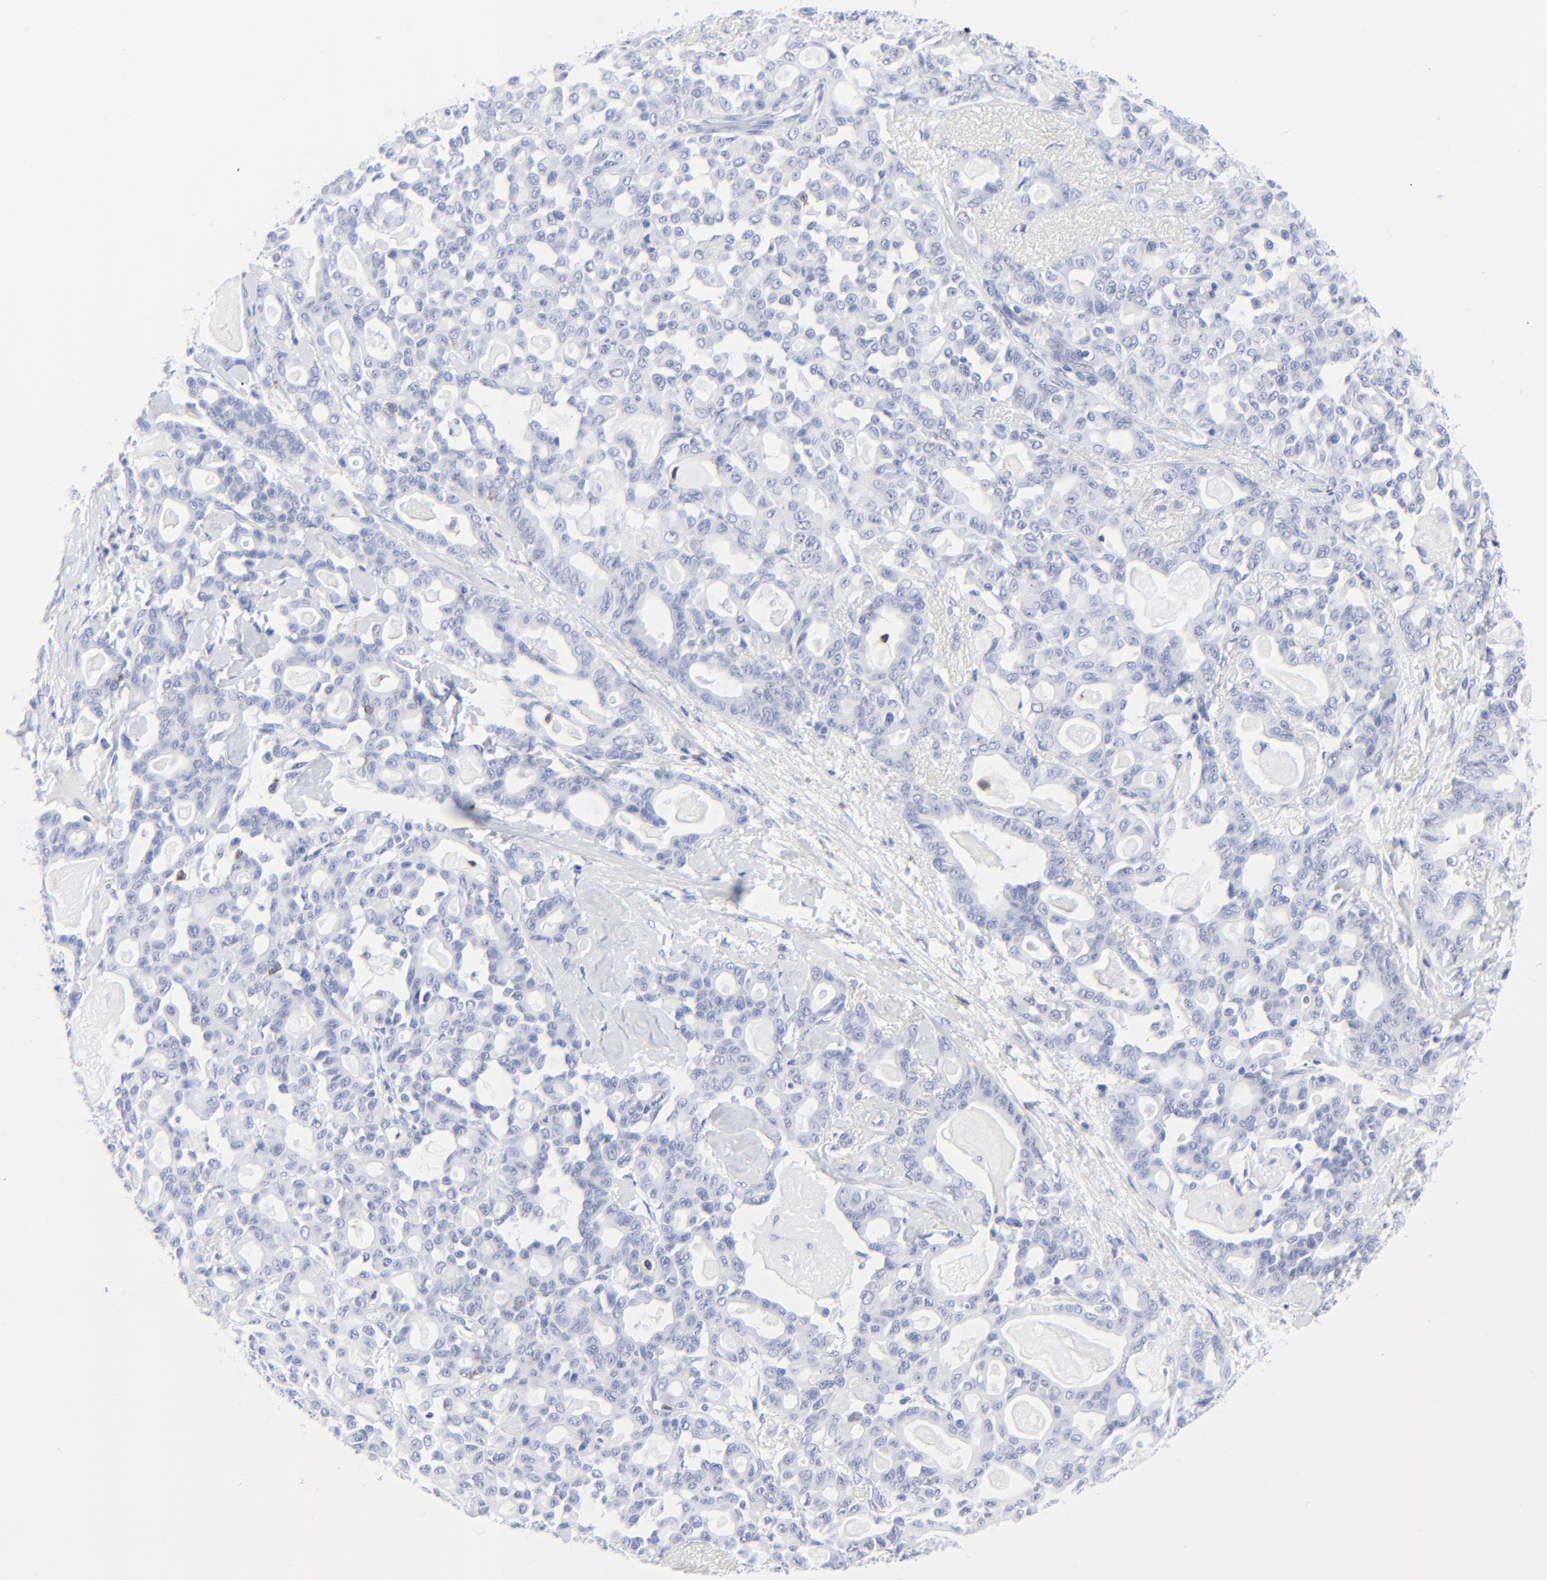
{"staining": {"intensity": "negative", "quantity": "none", "location": "none"}, "tissue": "pancreatic cancer", "cell_type": "Tumor cells", "image_type": "cancer", "snomed": [{"axis": "morphology", "description": "Adenocarcinoma, NOS"}, {"axis": "topography", "description": "Pancreas"}], "caption": "A micrograph of adenocarcinoma (pancreatic) stained for a protein reveals no brown staining in tumor cells. (IHC, brightfield microscopy, high magnification).", "gene": "LCK", "patient": {"sex": "male", "age": 63}}